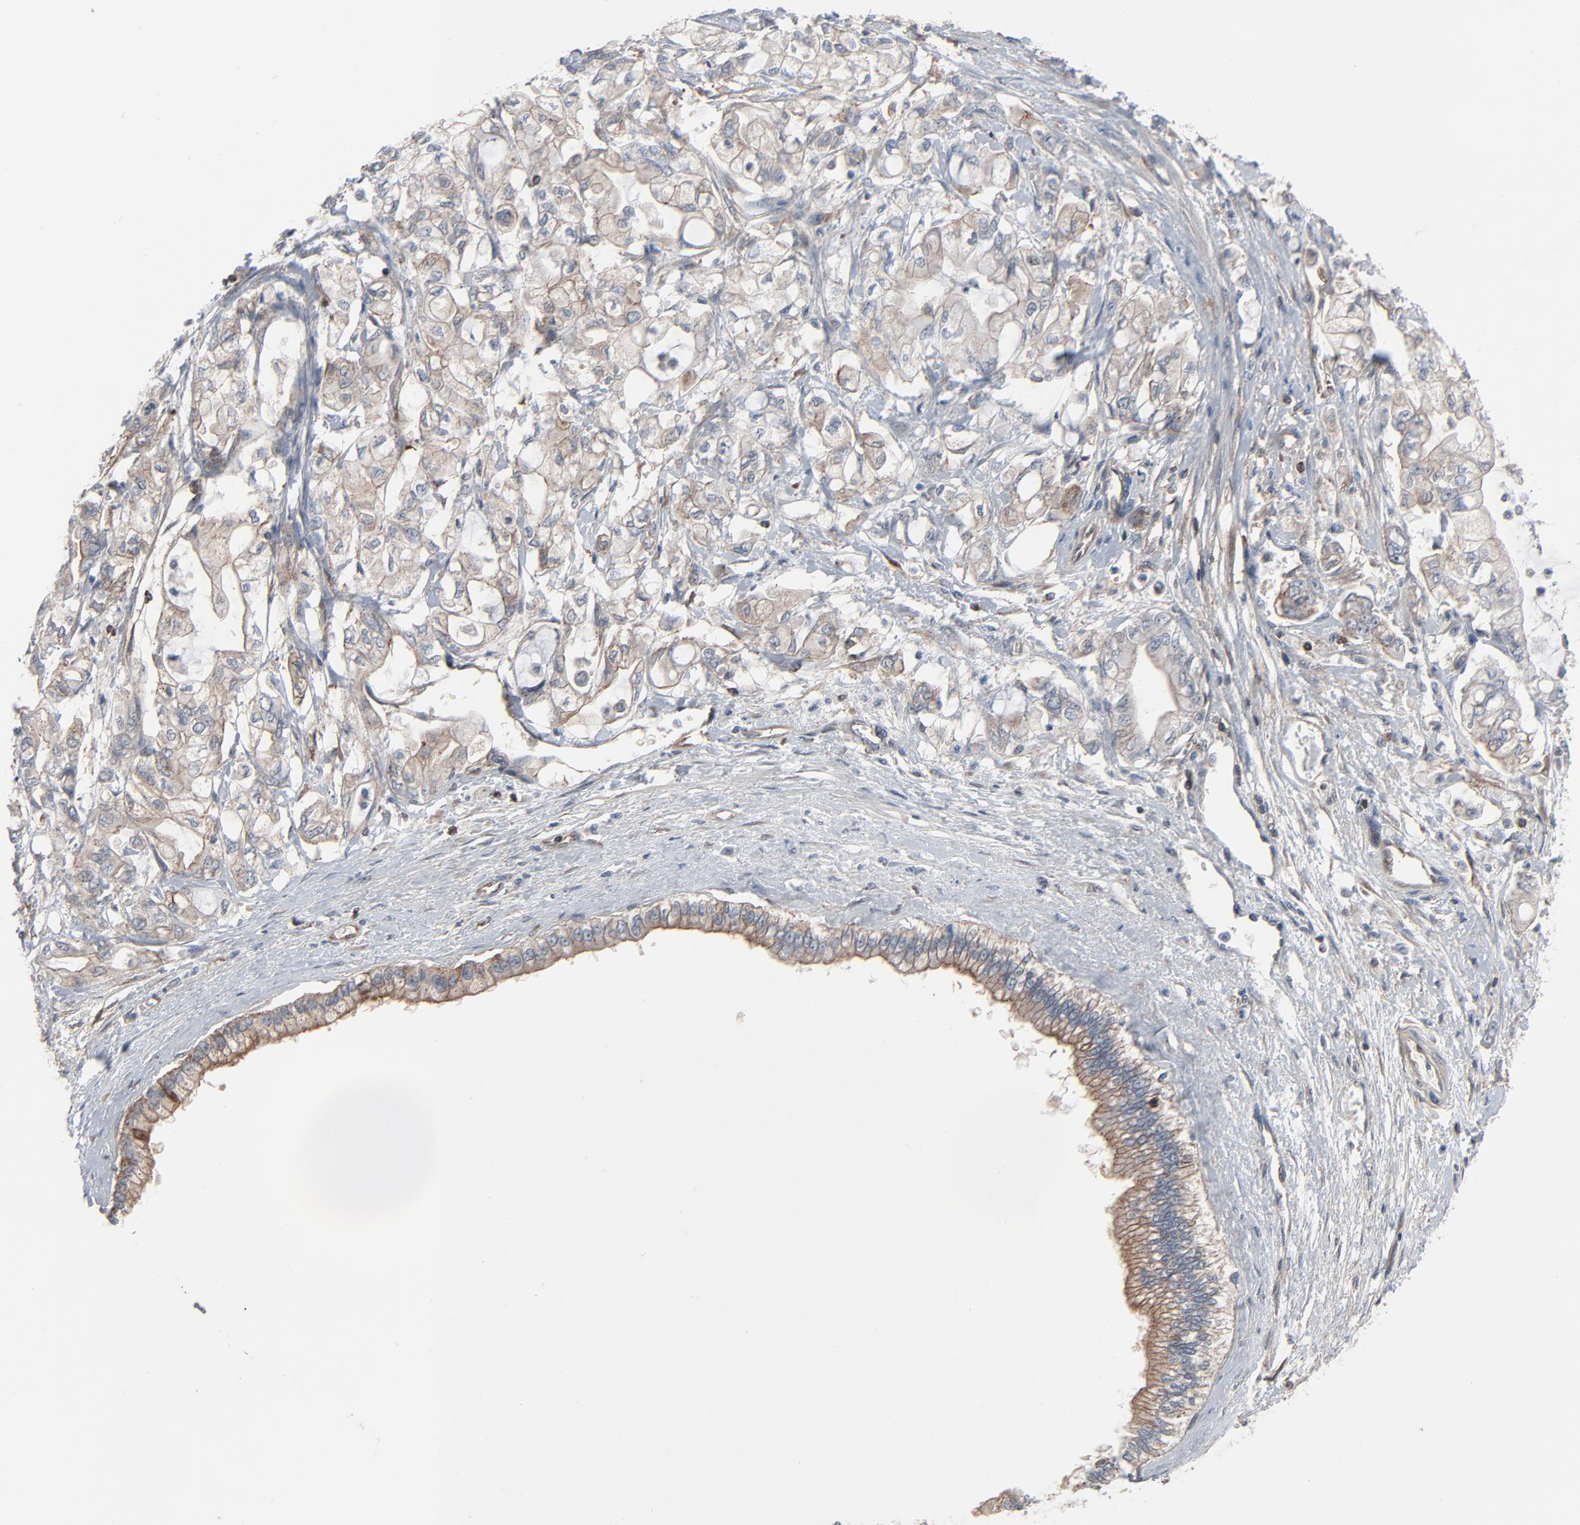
{"staining": {"intensity": "negative", "quantity": "none", "location": "none"}, "tissue": "pancreatic cancer", "cell_type": "Tumor cells", "image_type": "cancer", "snomed": [{"axis": "morphology", "description": "Adenocarcinoma, NOS"}, {"axis": "topography", "description": "Pancreas"}], "caption": "This is an immunohistochemistry photomicrograph of pancreatic cancer (adenocarcinoma). There is no expression in tumor cells.", "gene": "OPTN", "patient": {"sex": "male", "age": 79}}